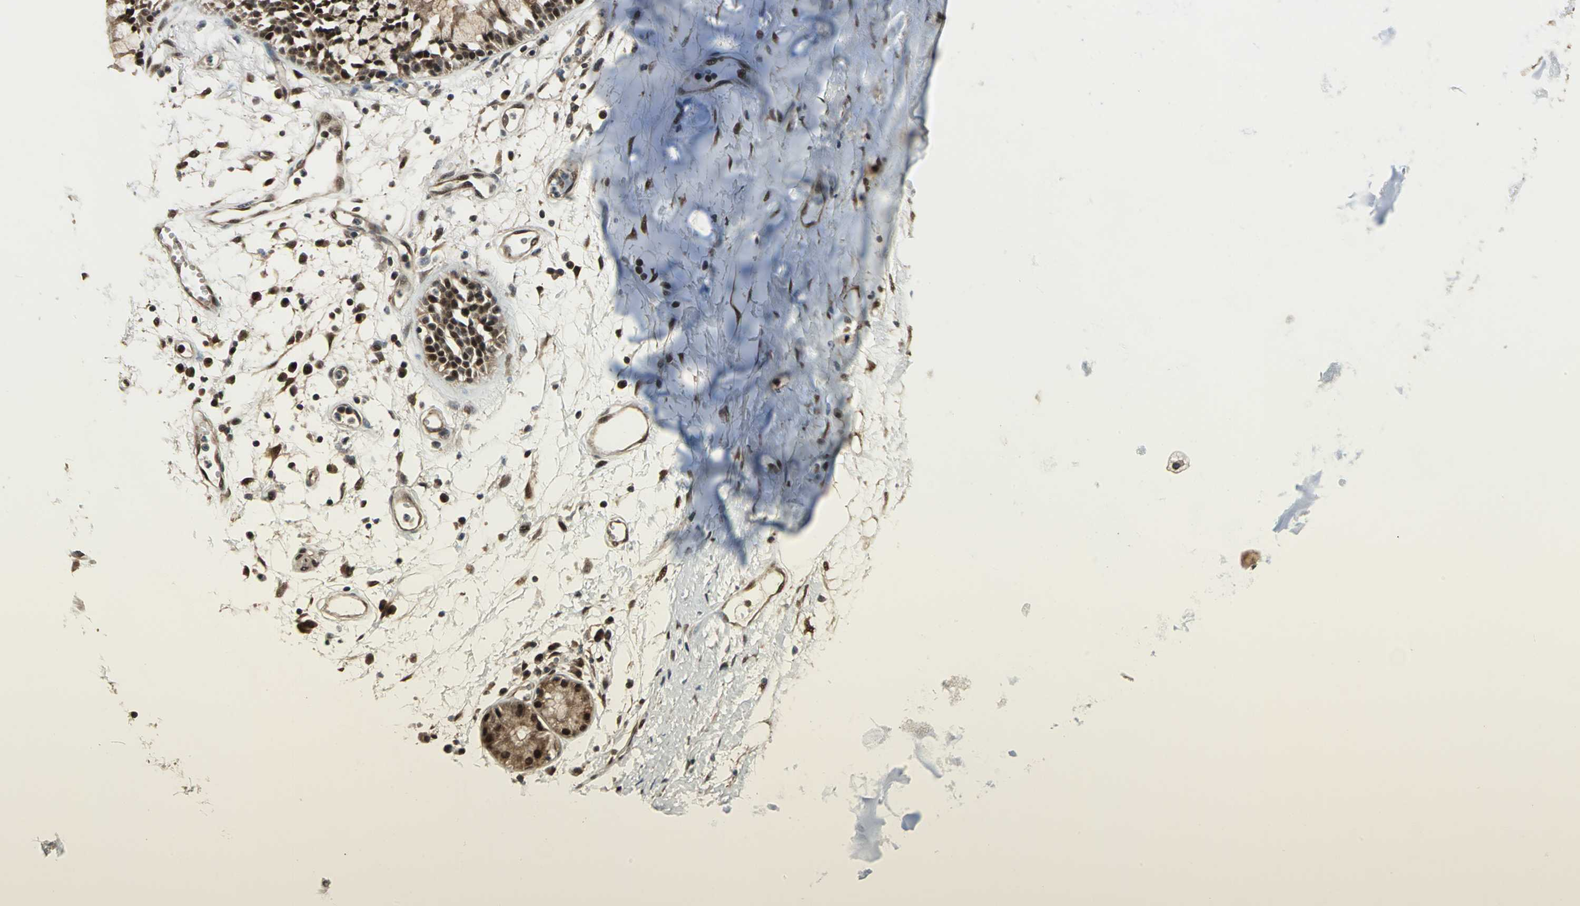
{"staining": {"intensity": "strong", "quantity": ">75%", "location": "cytoplasmic/membranous,nuclear"}, "tissue": "adipose tissue", "cell_type": "Adipocytes", "image_type": "normal", "snomed": [{"axis": "morphology", "description": "Normal tissue, NOS"}, {"axis": "morphology", "description": "Adenocarcinoma, NOS"}, {"axis": "topography", "description": "Cartilage tissue"}, {"axis": "topography", "description": "Bronchus"}, {"axis": "topography", "description": "Lung"}], "caption": "Immunohistochemical staining of unremarkable human adipose tissue demonstrates high levels of strong cytoplasmic/membranous,nuclear expression in about >75% of adipocytes. (brown staining indicates protein expression, while blue staining denotes nuclei).", "gene": "COPS5", "patient": {"sex": "female", "age": 67}}